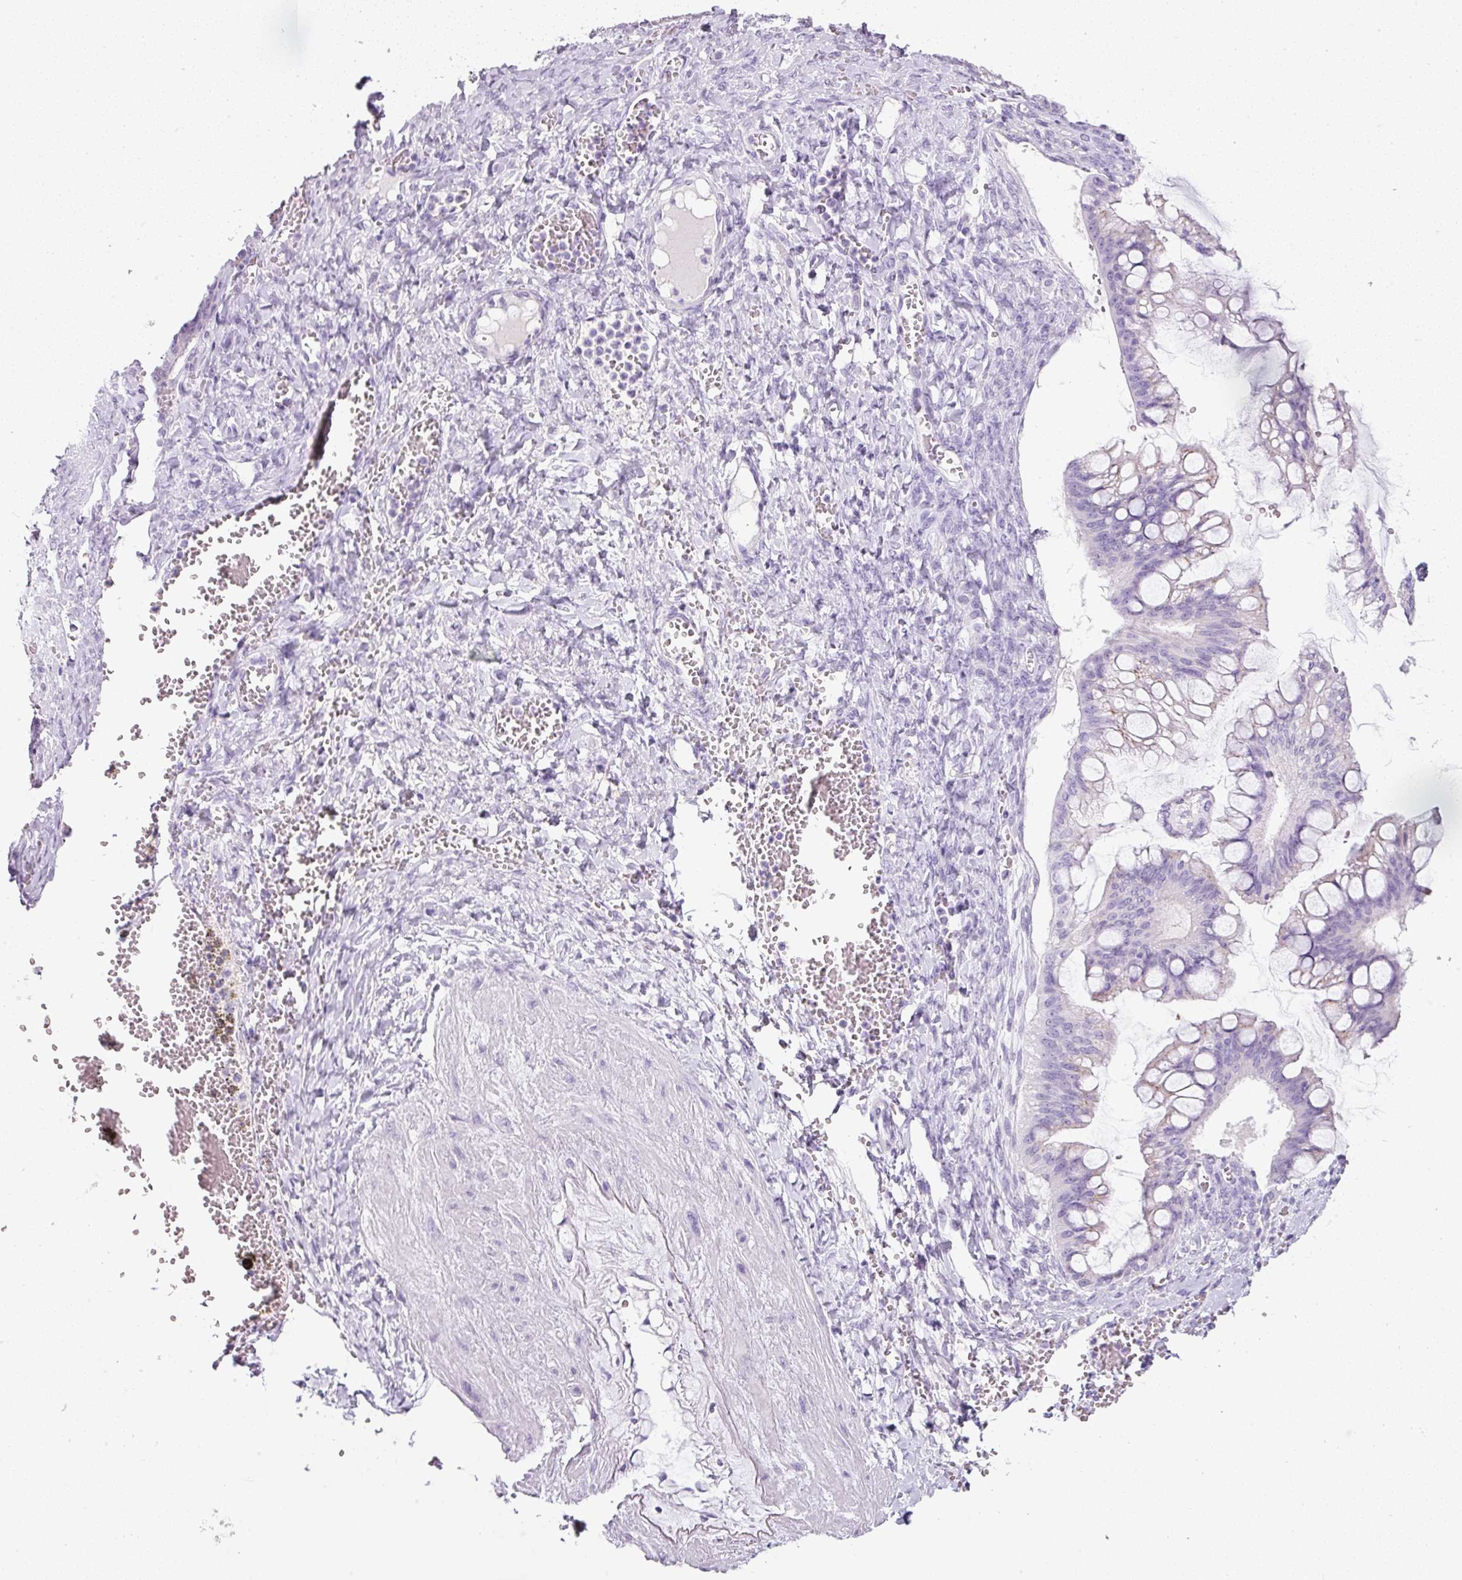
{"staining": {"intensity": "negative", "quantity": "none", "location": "none"}, "tissue": "ovarian cancer", "cell_type": "Tumor cells", "image_type": "cancer", "snomed": [{"axis": "morphology", "description": "Cystadenocarcinoma, mucinous, NOS"}, {"axis": "topography", "description": "Ovary"}], "caption": "Human ovarian cancer (mucinous cystadenocarcinoma) stained for a protein using IHC displays no staining in tumor cells.", "gene": "DNM1", "patient": {"sex": "female", "age": 73}}